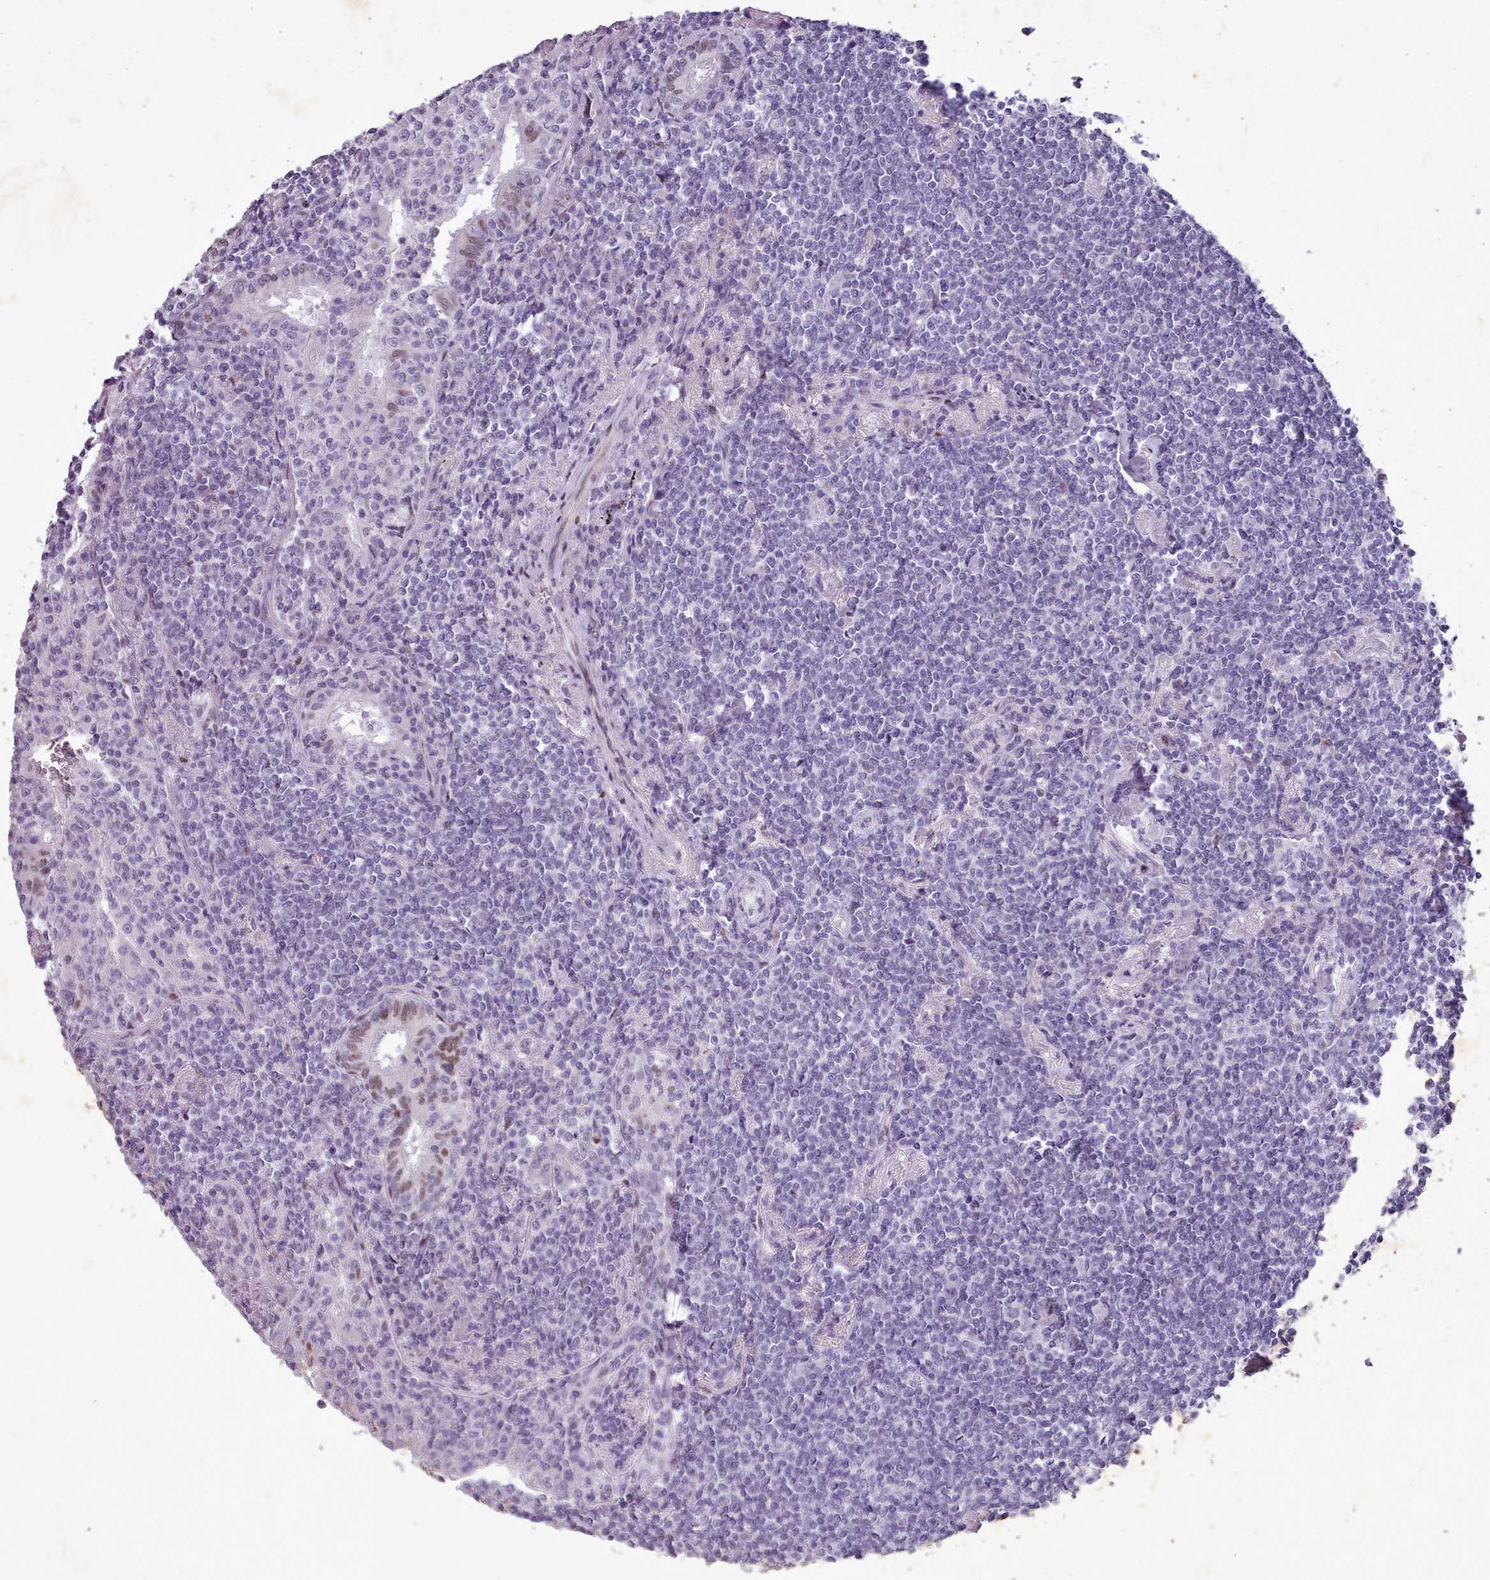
{"staining": {"intensity": "negative", "quantity": "none", "location": "none"}, "tissue": "lymphoma", "cell_type": "Tumor cells", "image_type": "cancer", "snomed": [{"axis": "morphology", "description": "Malignant lymphoma, non-Hodgkin's type, Low grade"}, {"axis": "topography", "description": "Lung"}], "caption": "Human lymphoma stained for a protein using immunohistochemistry reveals no positivity in tumor cells.", "gene": "KCNT2", "patient": {"sex": "female", "age": 71}}